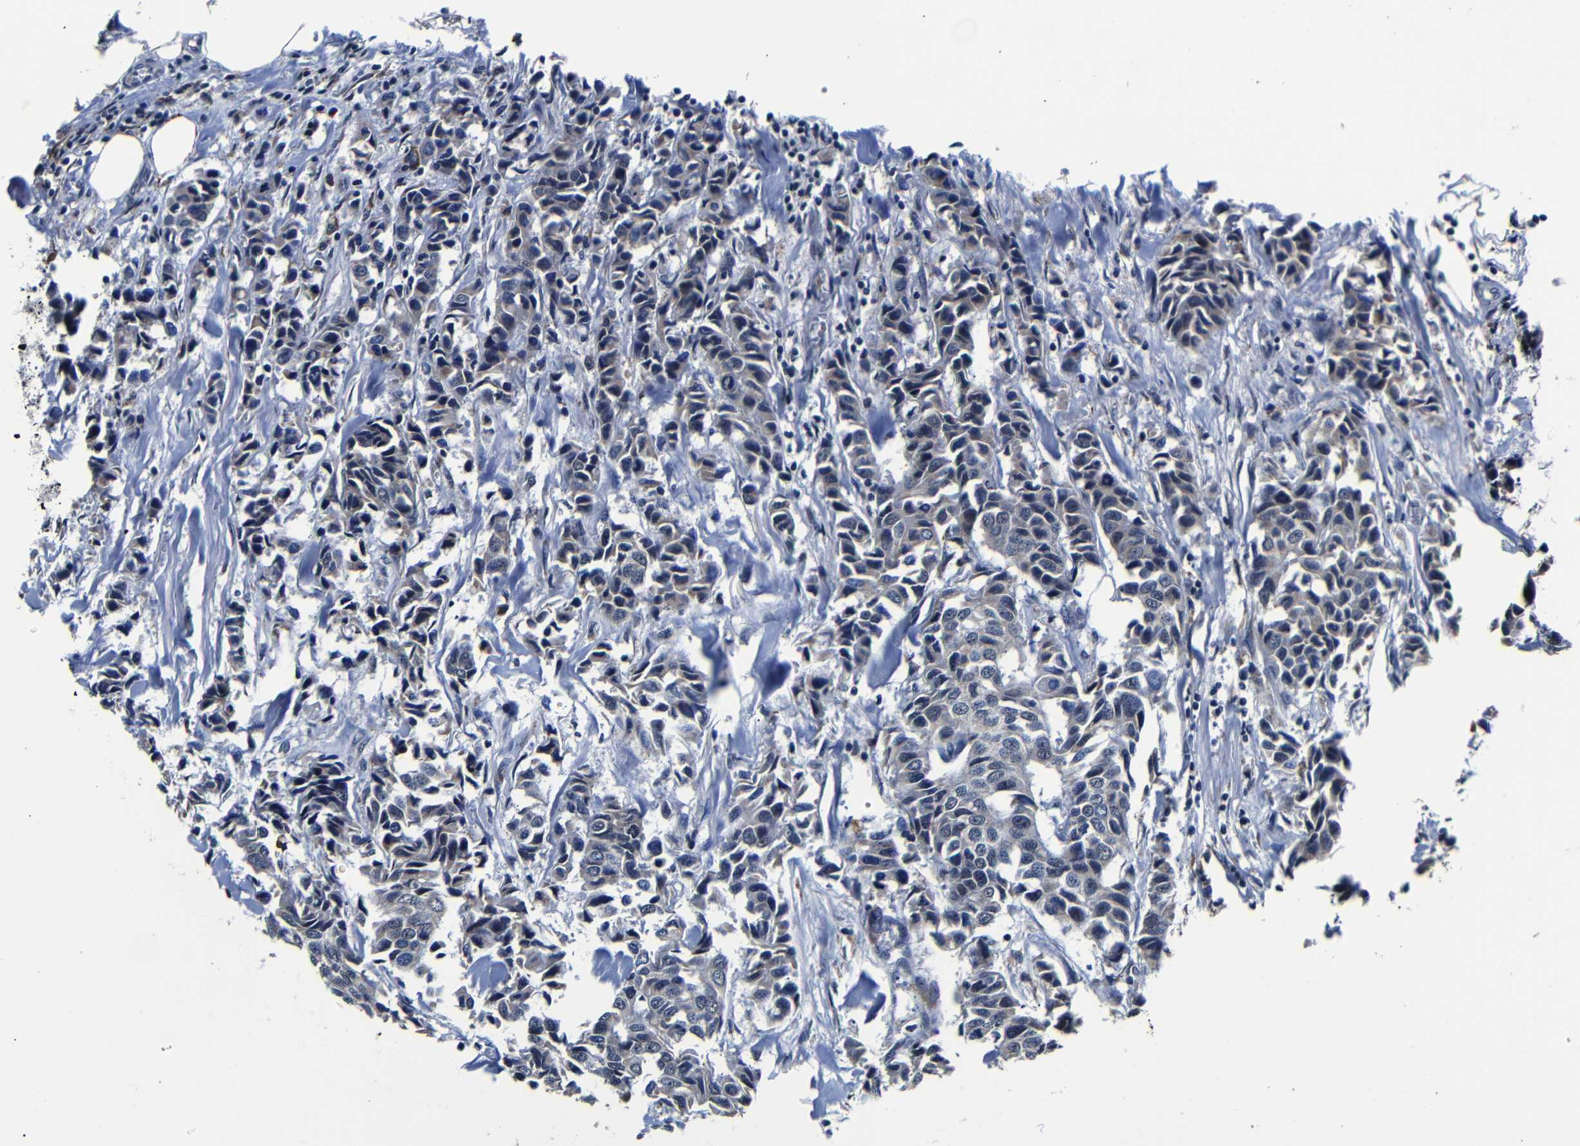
{"staining": {"intensity": "negative", "quantity": "none", "location": "none"}, "tissue": "breast cancer", "cell_type": "Tumor cells", "image_type": "cancer", "snomed": [{"axis": "morphology", "description": "Duct carcinoma"}, {"axis": "topography", "description": "Breast"}], "caption": "The IHC image has no significant staining in tumor cells of breast intraductal carcinoma tissue.", "gene": "DEPP1", "patient": {"sex": "female", "age": 80}}